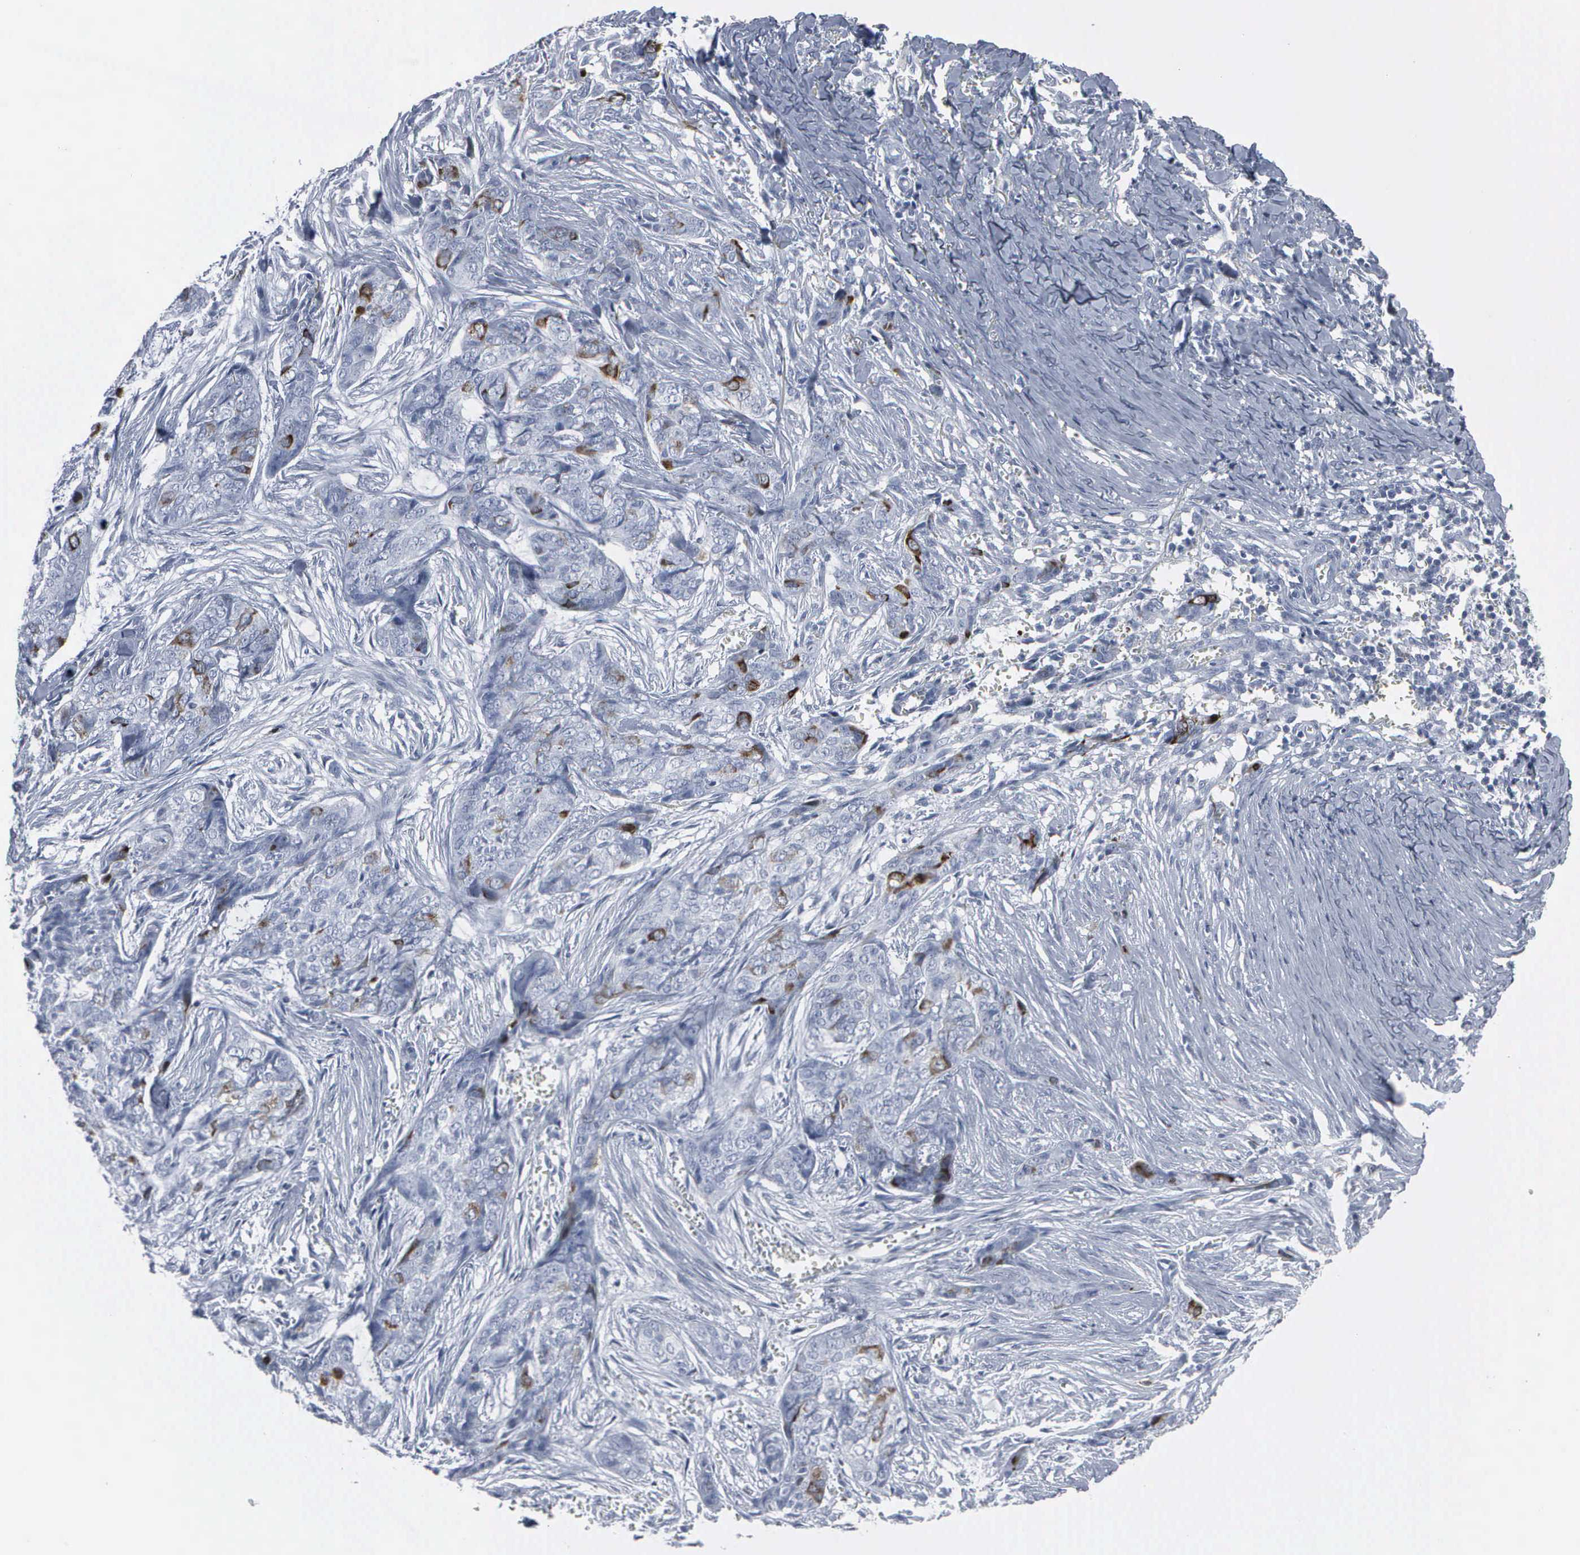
{"staining": {"intensity": "strong", "quantity": "<25%", "location": "cytoplasmic/membranous"}, "tissue": "skin cancer", "cell_type": "Tumor cells", "image_type": "cancer", "snomed": [{"axis": "morphology", "description": "Normal tissue, NOS"}, {"axis": "morphology", "description": "Basal cell carcinoma"}, {"axis": "topography", "description": "Skin"}], "caption": "Brown immunohistochemical staining in basal cell carcinoma (skin) displays strong cytoplasmic/membranous staining in approximately <25% of tumor cells.", "gene": "CCNB1", "patient": {"sex": "female", "age": 65}}